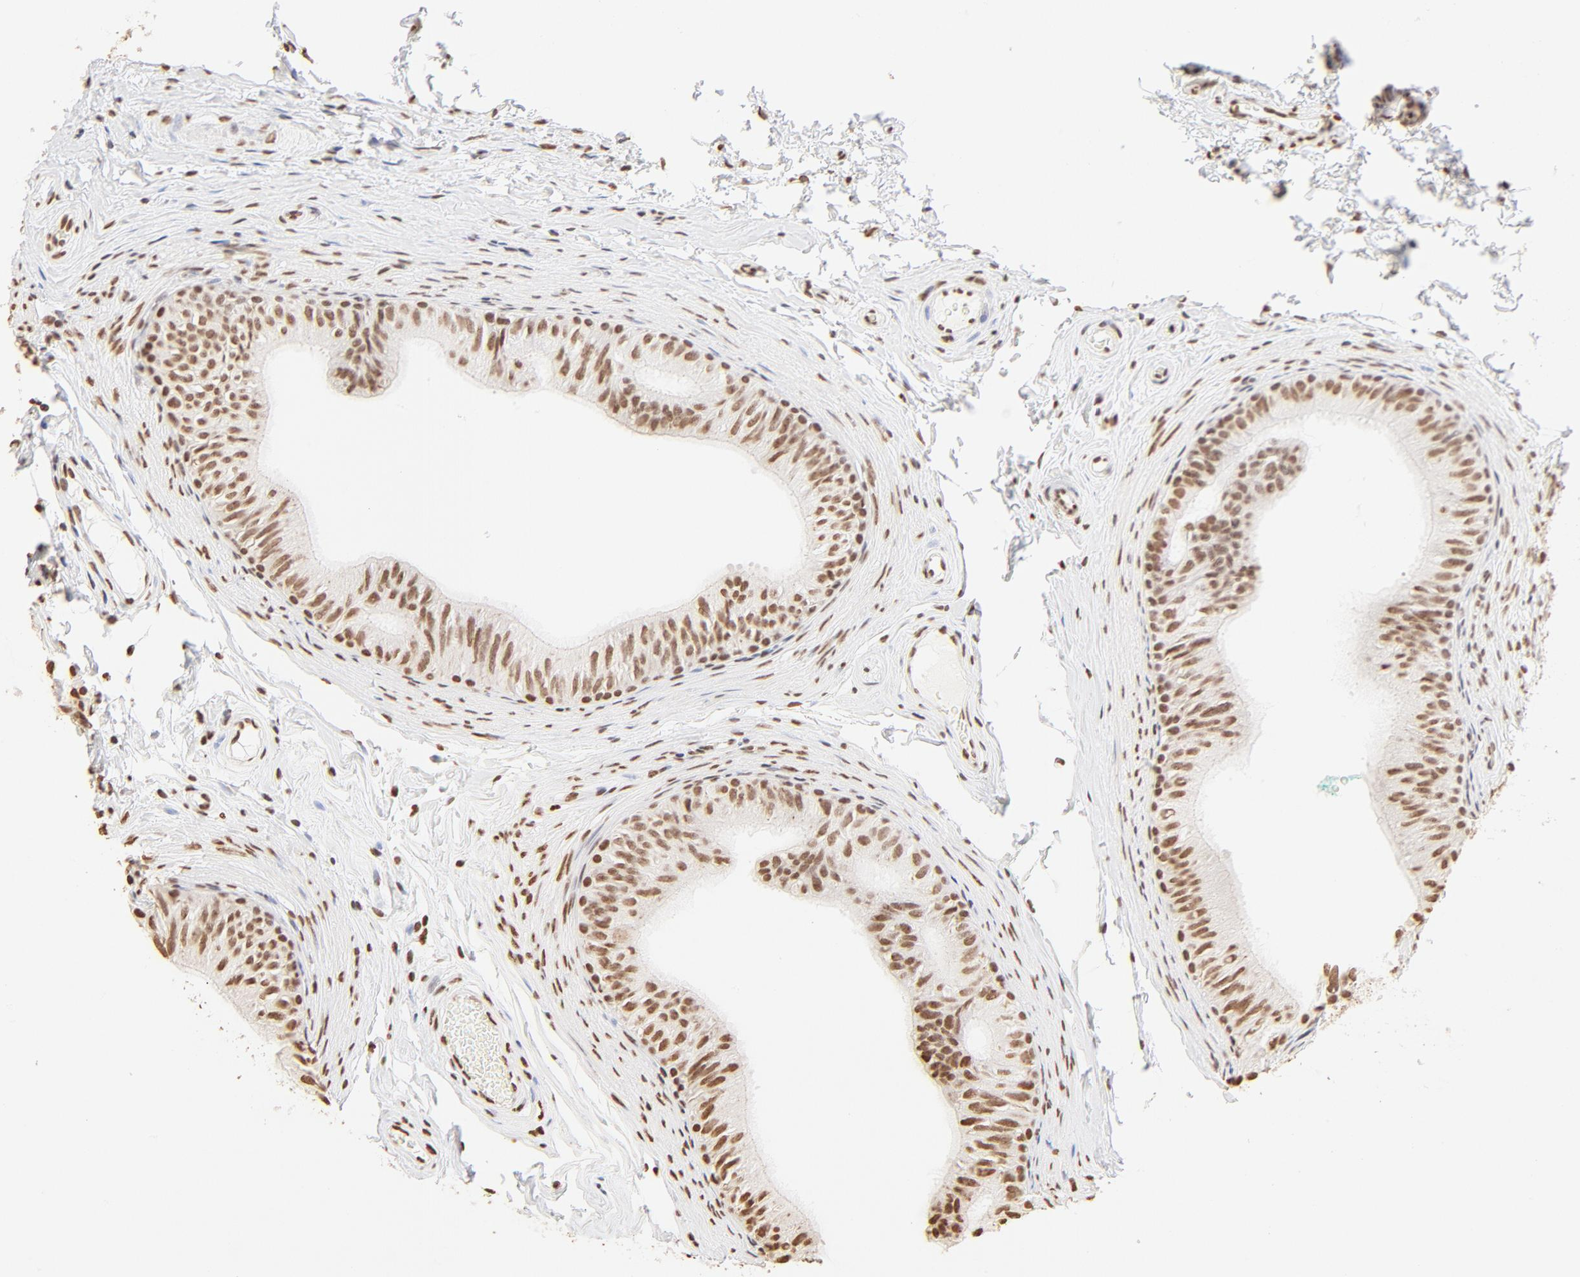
{"staining": {"intensity": "moderate", "quantity": ">75%", "location": "cytoplasmic/membranous,nuclear"}, "tissue": "epididymis", "cell_type": "Glandular cells", "image_type": "normal", "snomed": [{"axis": "morphology", "description": "Normal tissue, NOS"}, {"axis": "topography", "description": "Testis"}, {"axis": "topography", "description": "Epididymis"}], "caption": "IHC image of unremarkable epididymis stained for a protein (brown), which demonstrates medium levels of moderate cytoplasmic/membranous,nuclear expression in about >75% of glandular cells.", "gene": "ZNF540", "patient": {"sex": "male", "age": 36}}